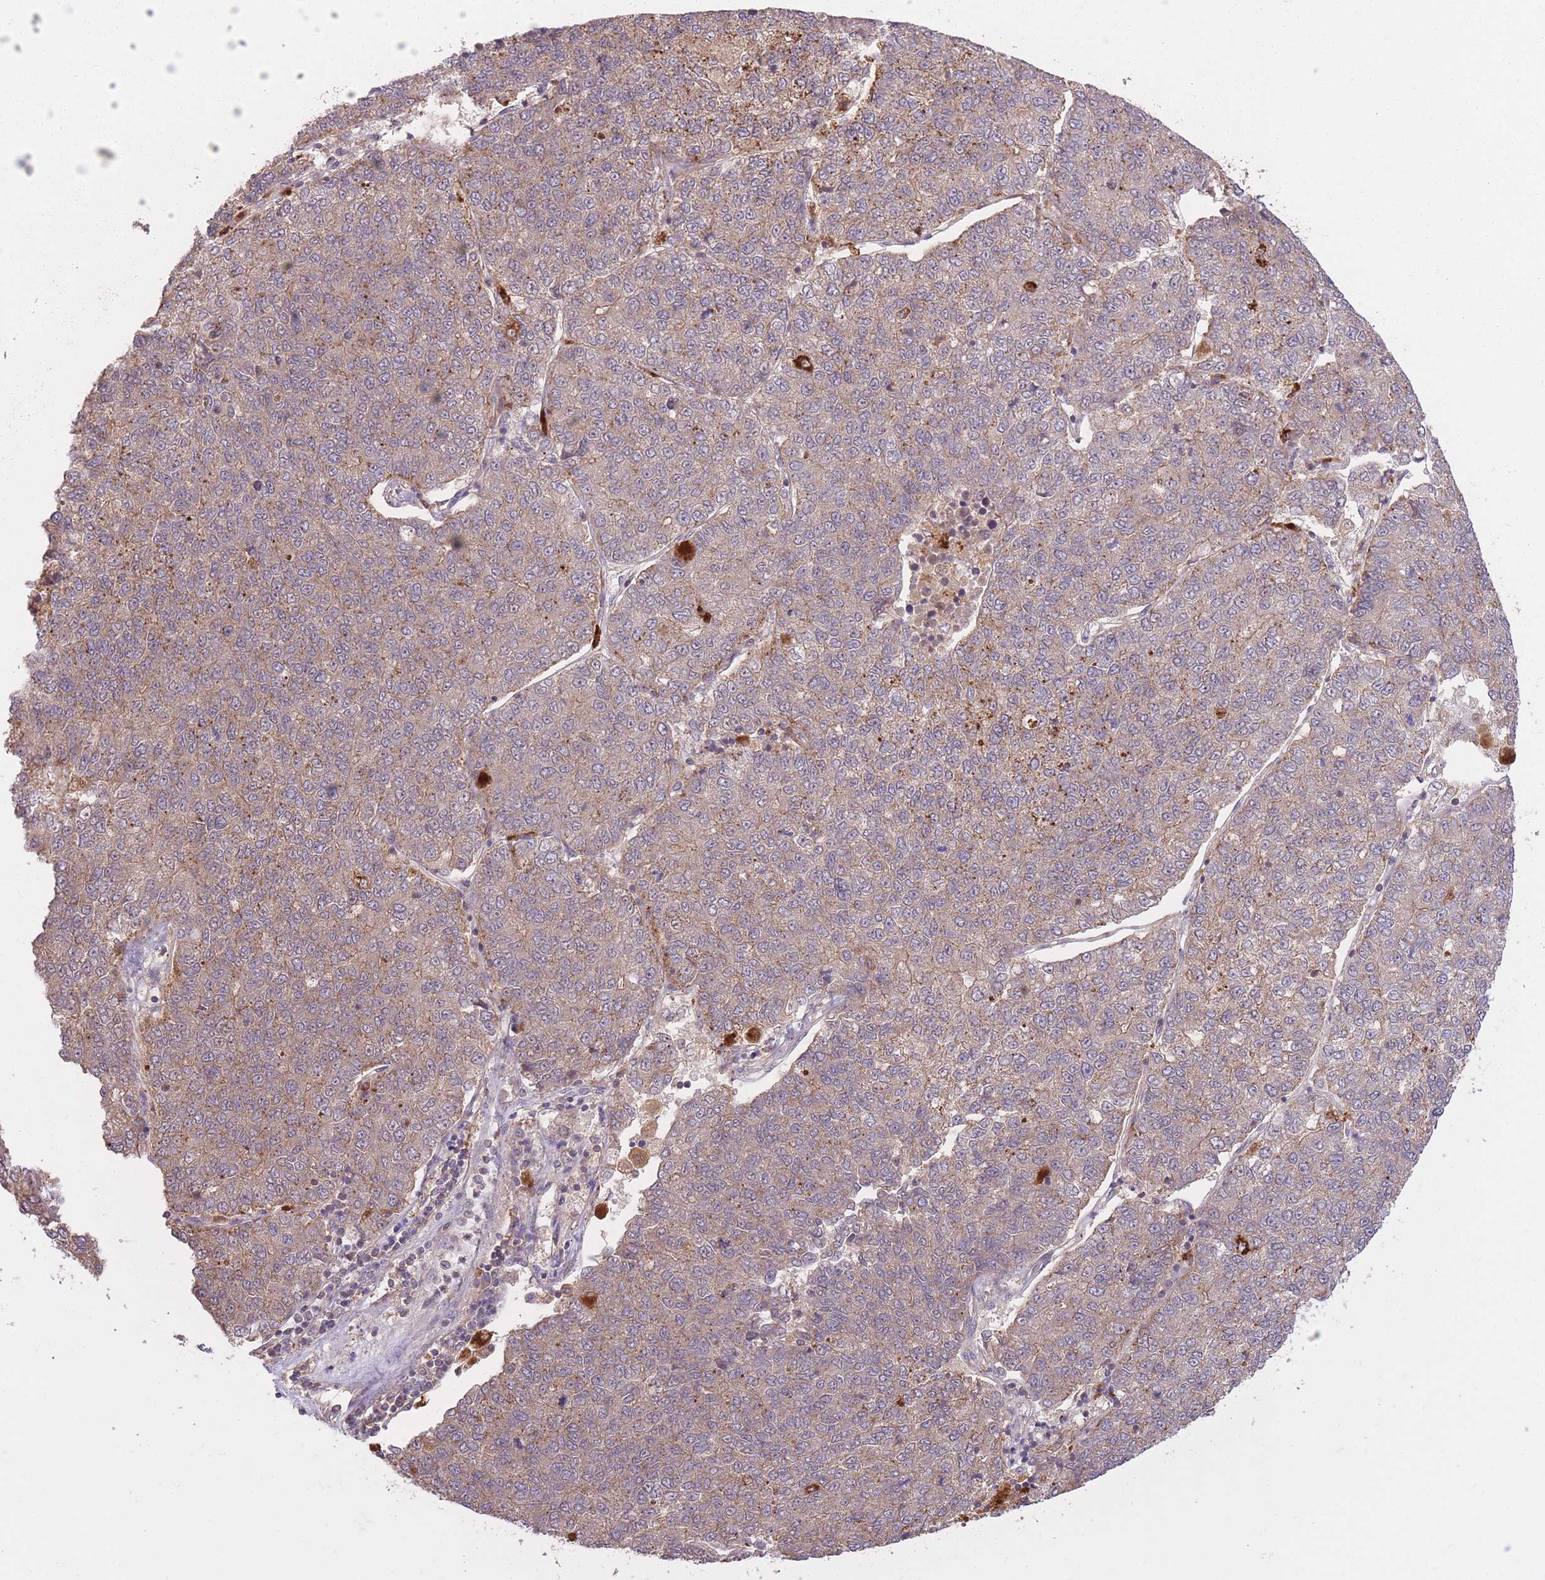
{"staining": {"intensity": "moderate", "quantity": "25%-75%", "location": "cytoplasmic/membranous"}, "tissue": "lung cancer", "cell_type": "Tumor cells", "image_type": "cancer", "snomed": [{"axis": "morphology", "description": "Adenocarcinoma, NOS"}, {"axis": "topography", "description": "Lung"}], "caption": "Immunohistochemistry (IHC) (DAB (3,3'-diaminobenzidine)) staining of human lung cancer (adenocarcinoma) displays moderate cytoplasmic/membranous protein staining in approximately 25%-75% of tumor cells. The protein is shown in brown color, while the nuclei are stained blue.", "gene": "POLR3F", "patient": {"sex": "male", "age": 49}}